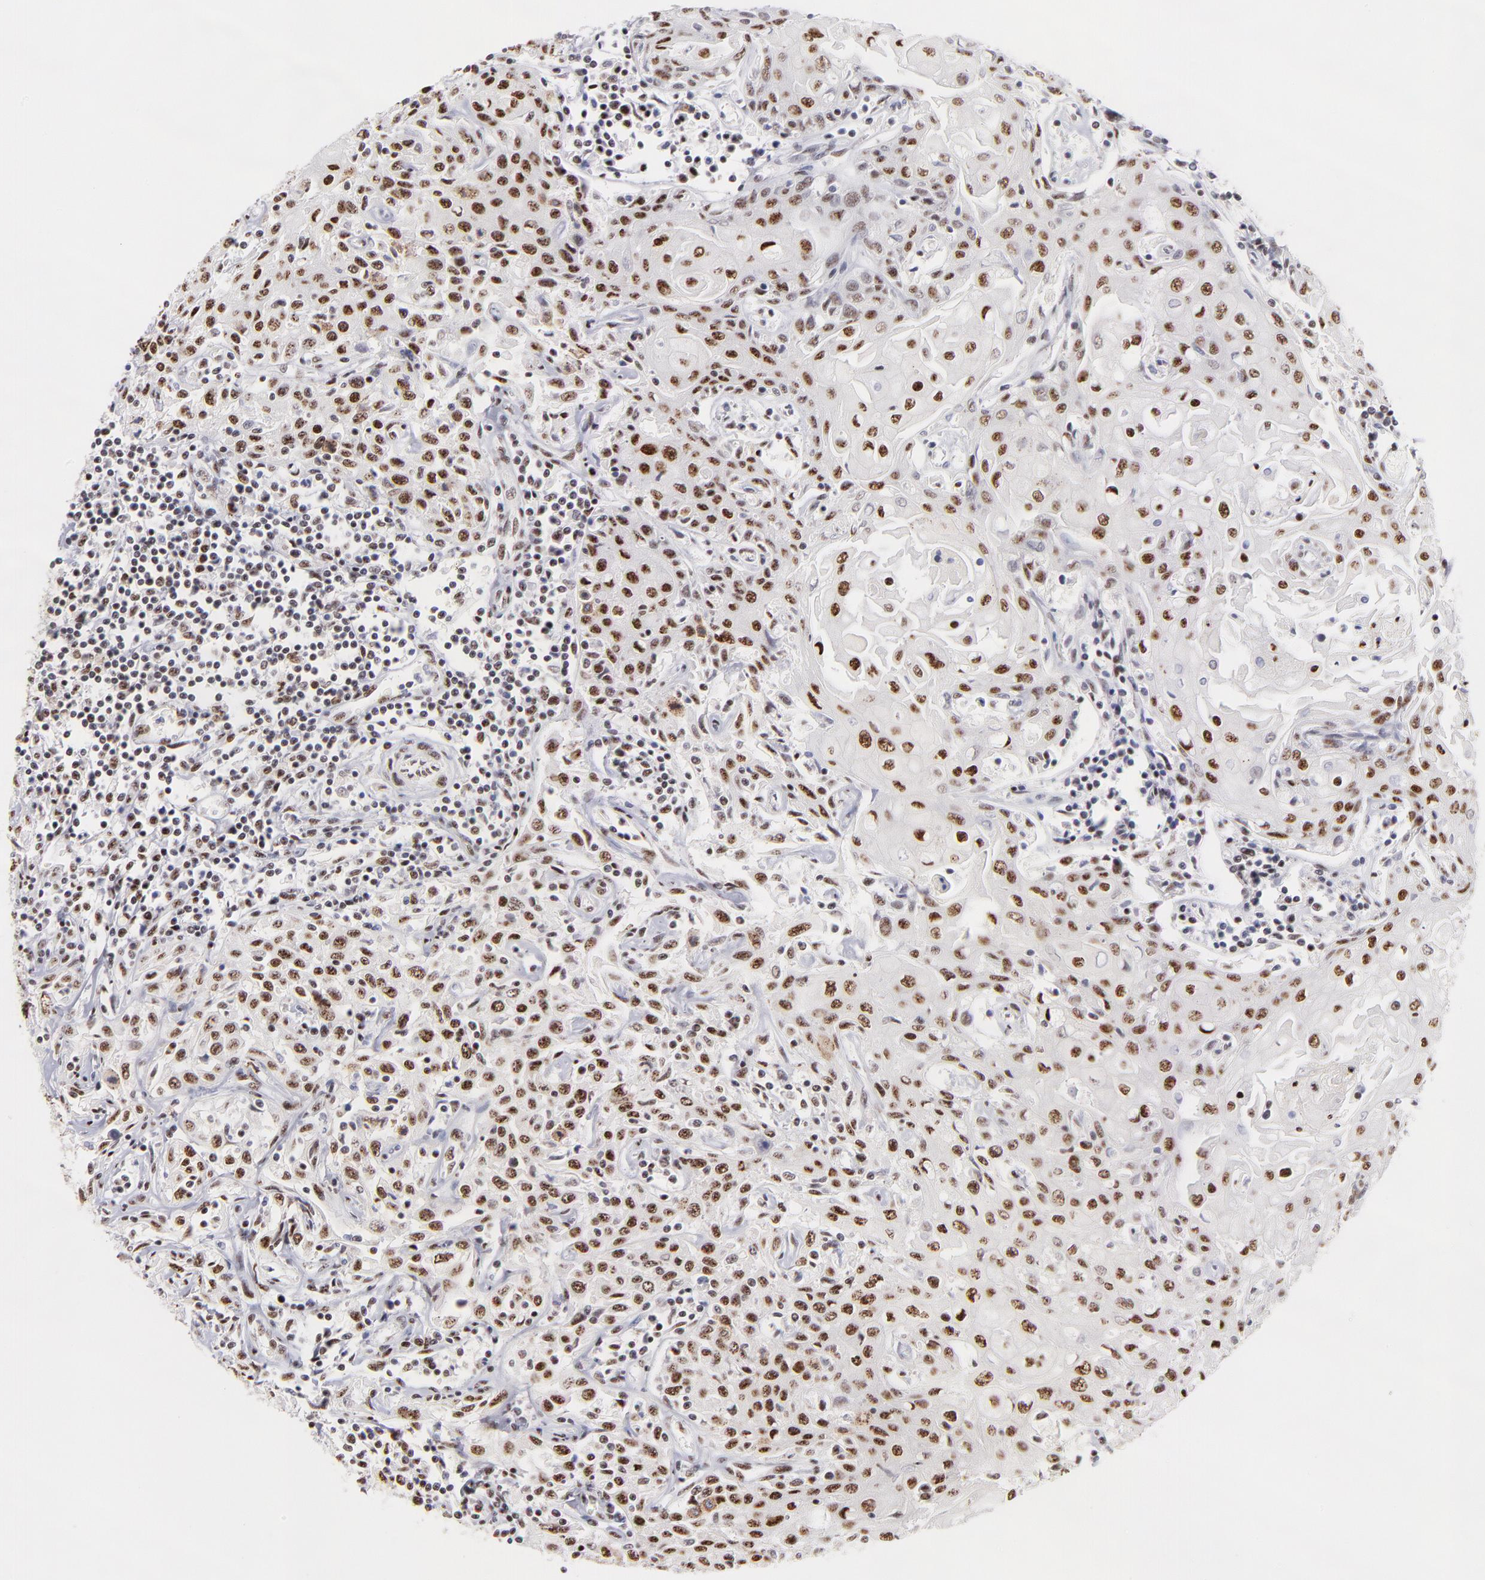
{"staining": {"intensity": "moderate", "quantity": ">75%", "location": "nuclear"}, "tissue": "head and neck cancer", "cell_type": "Tumor cells", "image_type": "cancer", "snomed": [{"axis": "morphology", "description": "Squamous cell carcinoma, NOS"}, {"axis": "topography", "description": "Oral tissue"}, {"axis": "topography", "description": "Head-Neck"}], "caption": "DAB immunohistochemical staining of human head and neck squamous cell carcinoma exhibits moderate nuclear protein positivity in about >75% of tumor cells. Nuclei are stained in blue.", "gene": "CDC25C", "patient": {"sex": "female", "age": 76}}